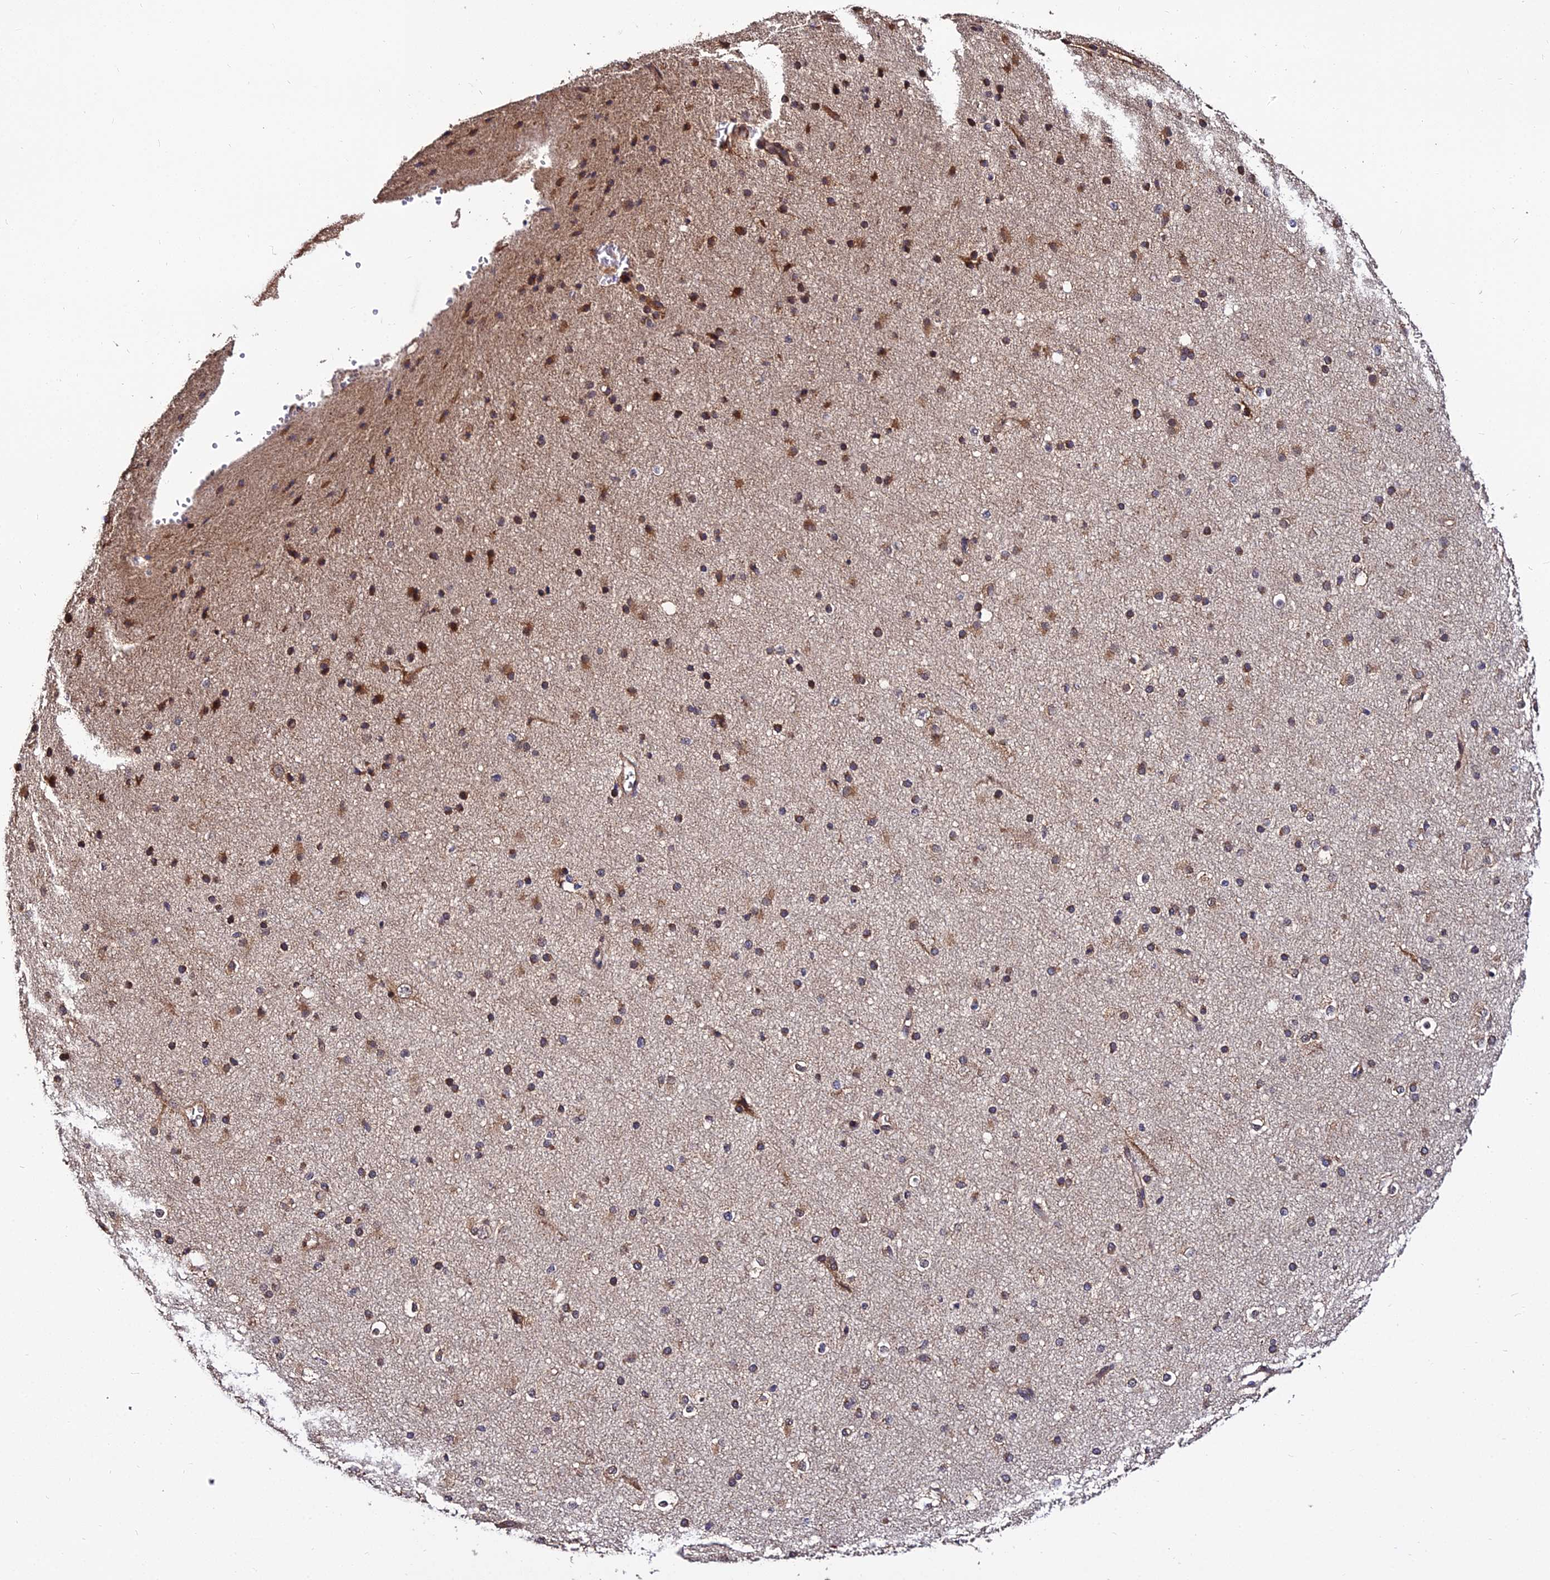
{"staining": {"intensity": "moderate", "quantity": ">75%", "location": "cytoplasmic/membranous"}, "tissue": "cerebral cortex", "cell_type": "Endothelial cells", "image_type": "normal", "snomed": [{"axis": "morphology", "description": "Normal tissue, NOS"}, {"axis": "morphology", "description": "Developmental malformation"}, {"axis": "topography", "description": "Cerebral cortex"}], "caption": "Immunohistochemistry (IHC) histopathology image of normal cerebral cortex stained for a protein (brown), which reveals medium levels of moderate cytoplasmic/membranous staining in about >75% of endothelial cells.", "gene": "ENSG00000258465", "patient": {"sex": "female", "age": 30}}